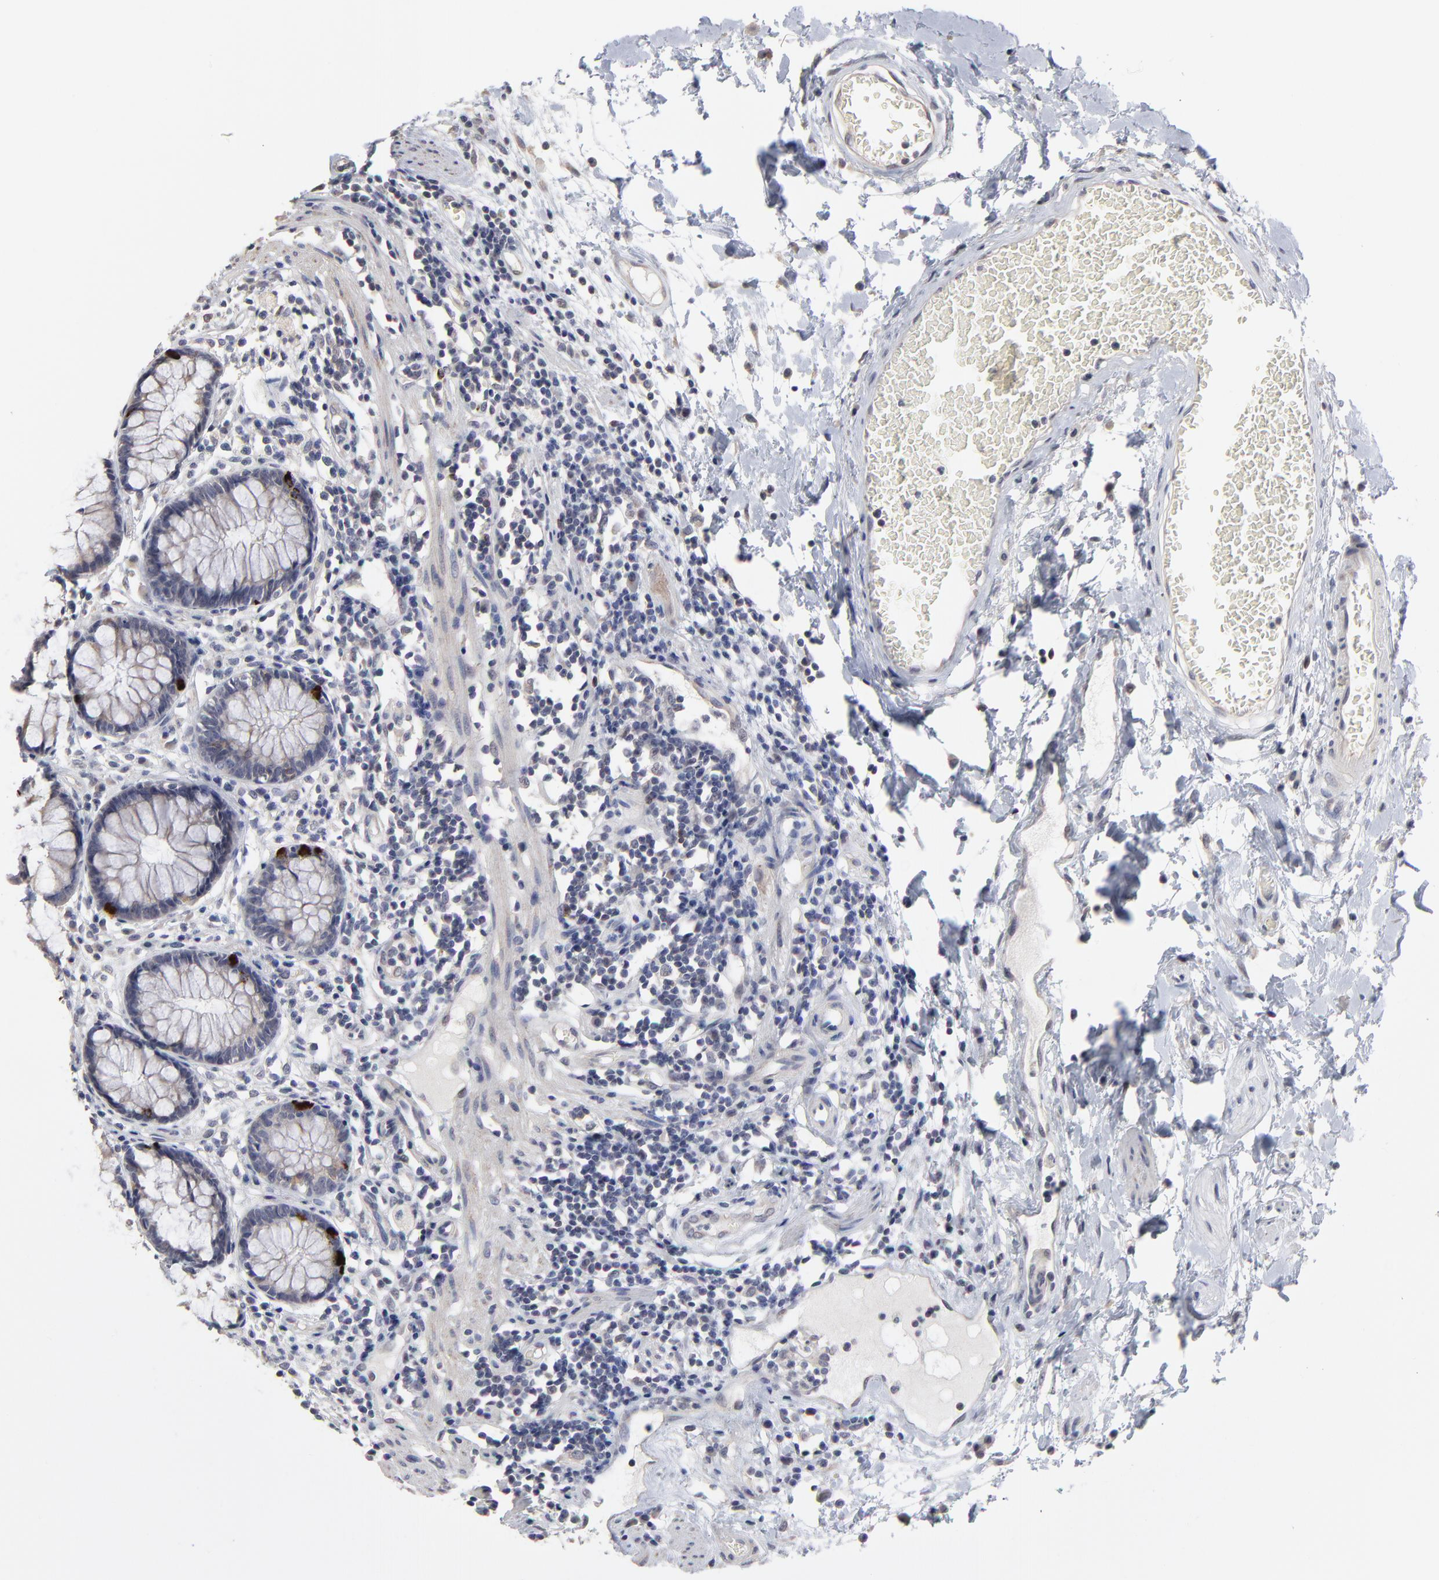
{"staining": {"intensity": "strong", "quantity": "<25%", "location": "cytoplasmic/membranous"}, "tissue": "rectum", "cell_type": "Glandular cells", "image_type": "normal", "snomed": [{"axis": "morphology", "description": "Normal tissue, NOS"}, {"axis": "topography", "description": "Rectum"}], "caption": "Strong cytoplasmic/membranous staining for a protein is appreciated in about <25% of glandular cells of normal rectum using IHC.", "gene": "MAGEA10", "patient": {"sex": "female", "age": 66}}